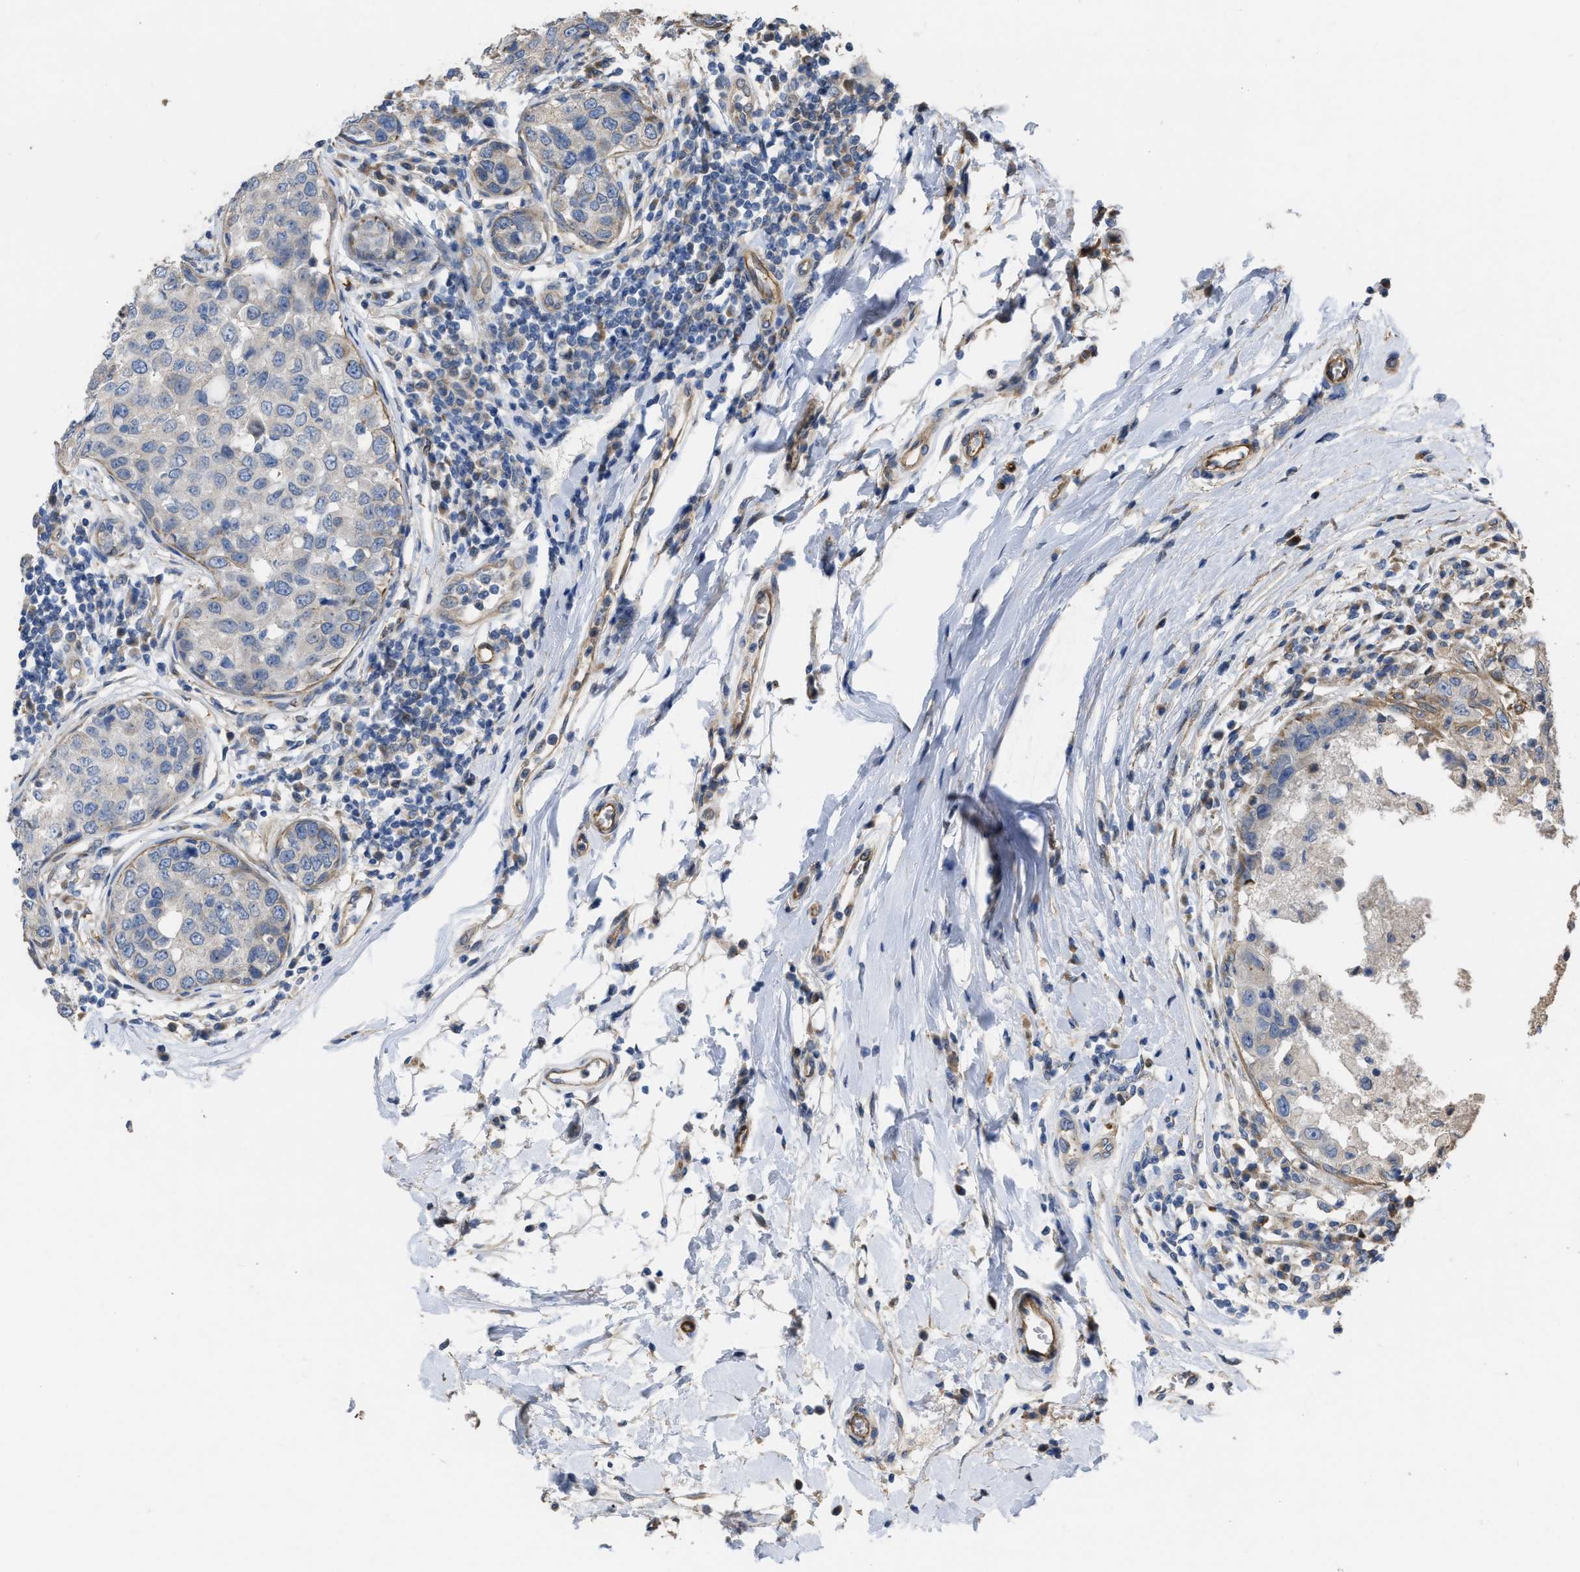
{"staining": {"intensity": "negative", "quantity": "none", "location": "none"}, "tissue": "breast cancer", "cell_type": "Tumor cells", "image_type": "cancer", "snomed": [{"axis": "morphology", "description": "Duct carcinoma"}, {"axis": "topography", "description": "Breast"}], "caption": "High power microscopy micrograph of an immunohistochemistry (IHC) image of breast cancer (intraductal carcinoma), revealing no significant staining in tumor cells.", "gene": "SLC4A11", "patient": {"sex": "female", "age": 27}}